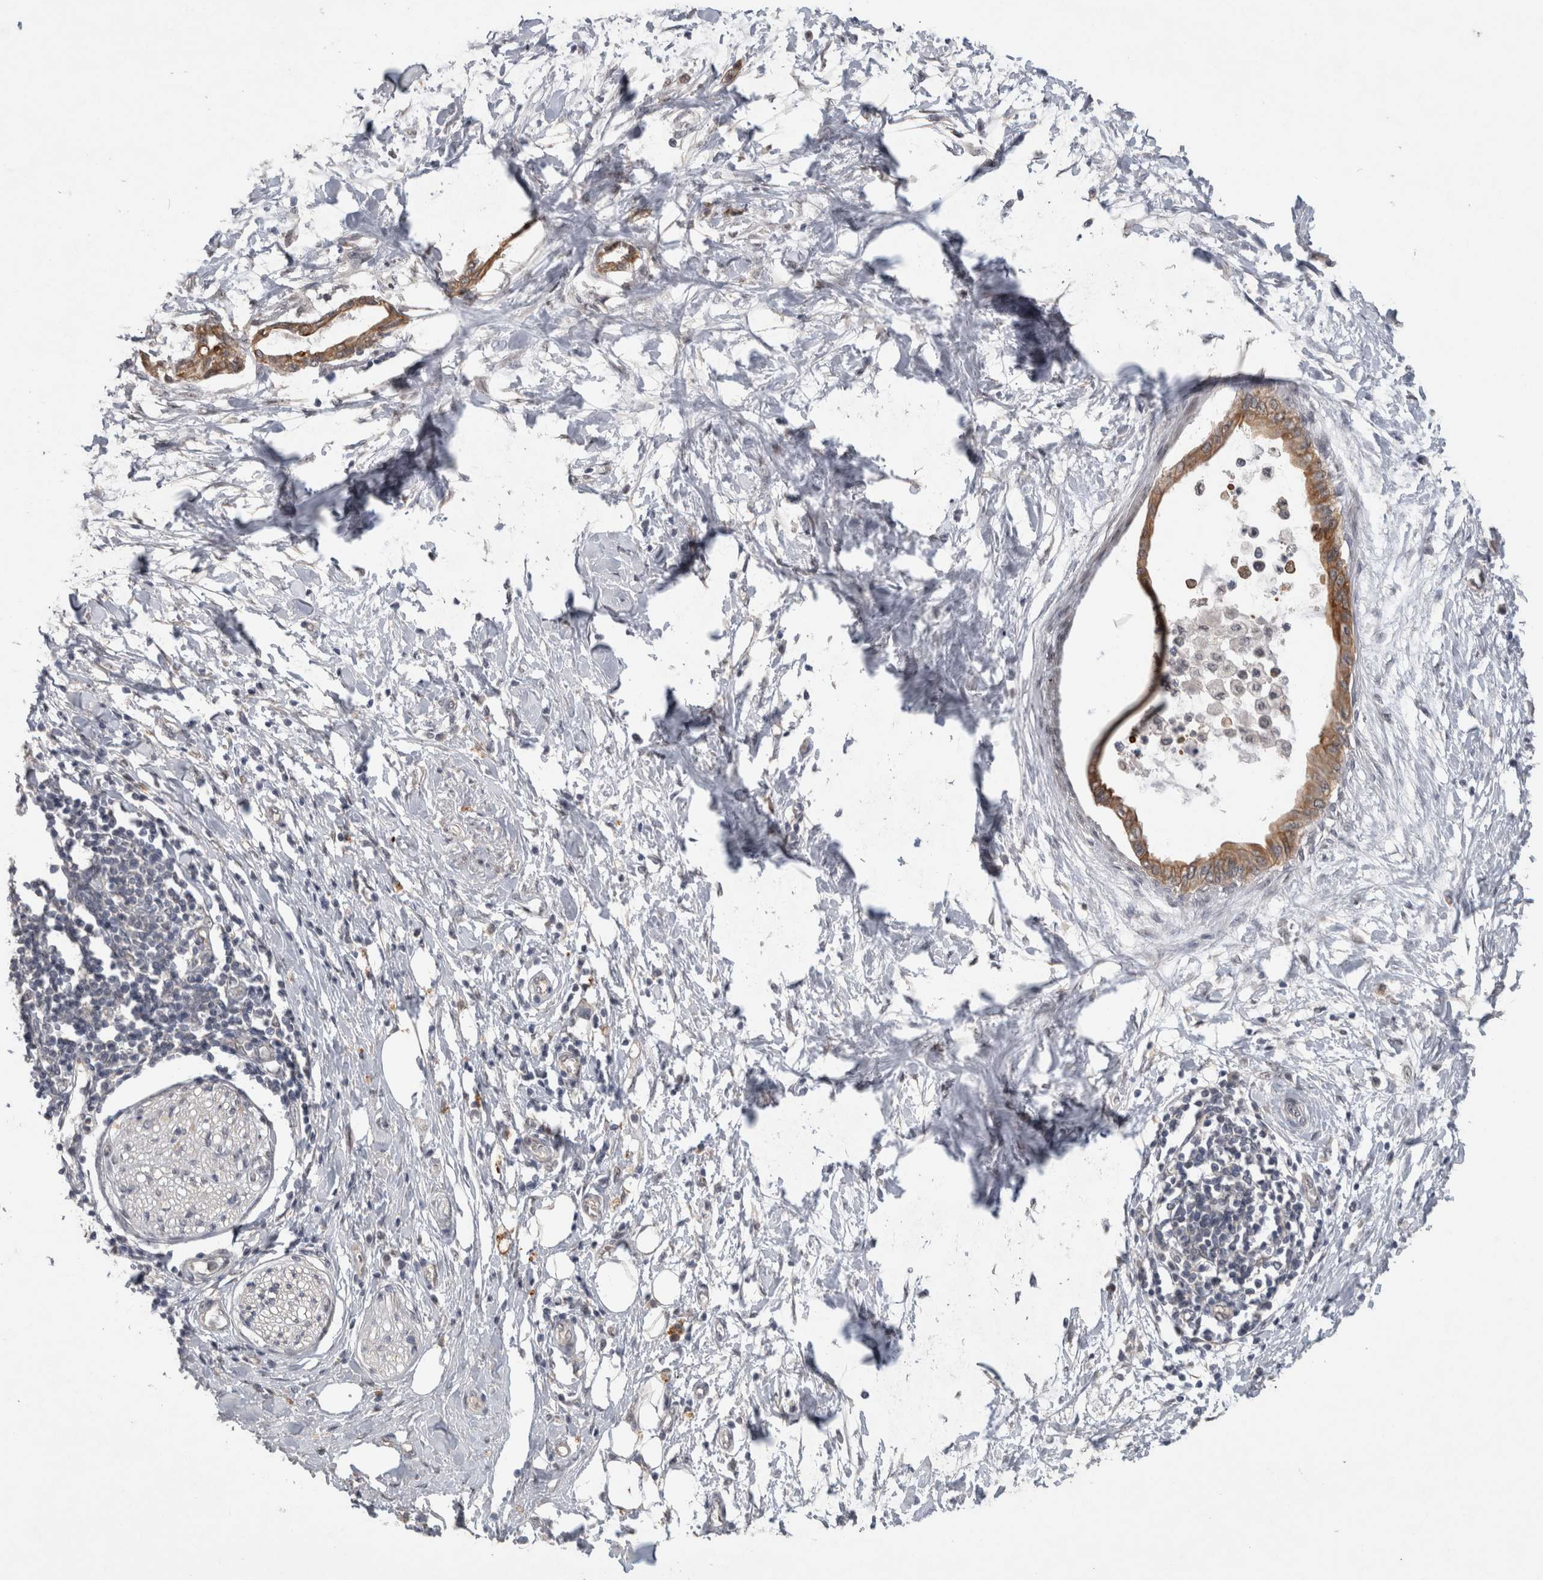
{"staining": {"intensity": "strong", "quantity": ">75%", "location": "cytoplasmic/membranous"}, "tissue": "pancreatic cancer", "cell_type": "Tumor cells", "image_type": "cancer", "snomed": [{"axis": "morphology", "description": "Normal tissue, NOS"}, {"axis": "morphology", "description": "Adenocarcinoma, NOS"}, {"axis": "topography", "description": "Pancreas"}, {"axis": "topography", "description": "Duodenum"}], "caption": "Protein expression analysis of human adenocarcinoma (pancreatic) reveals strong cytoplasmic/membranous staining in about >75% of tumor cells.", "gene": "RHPN1", "patient": {"sex": "female", "age": 60}}